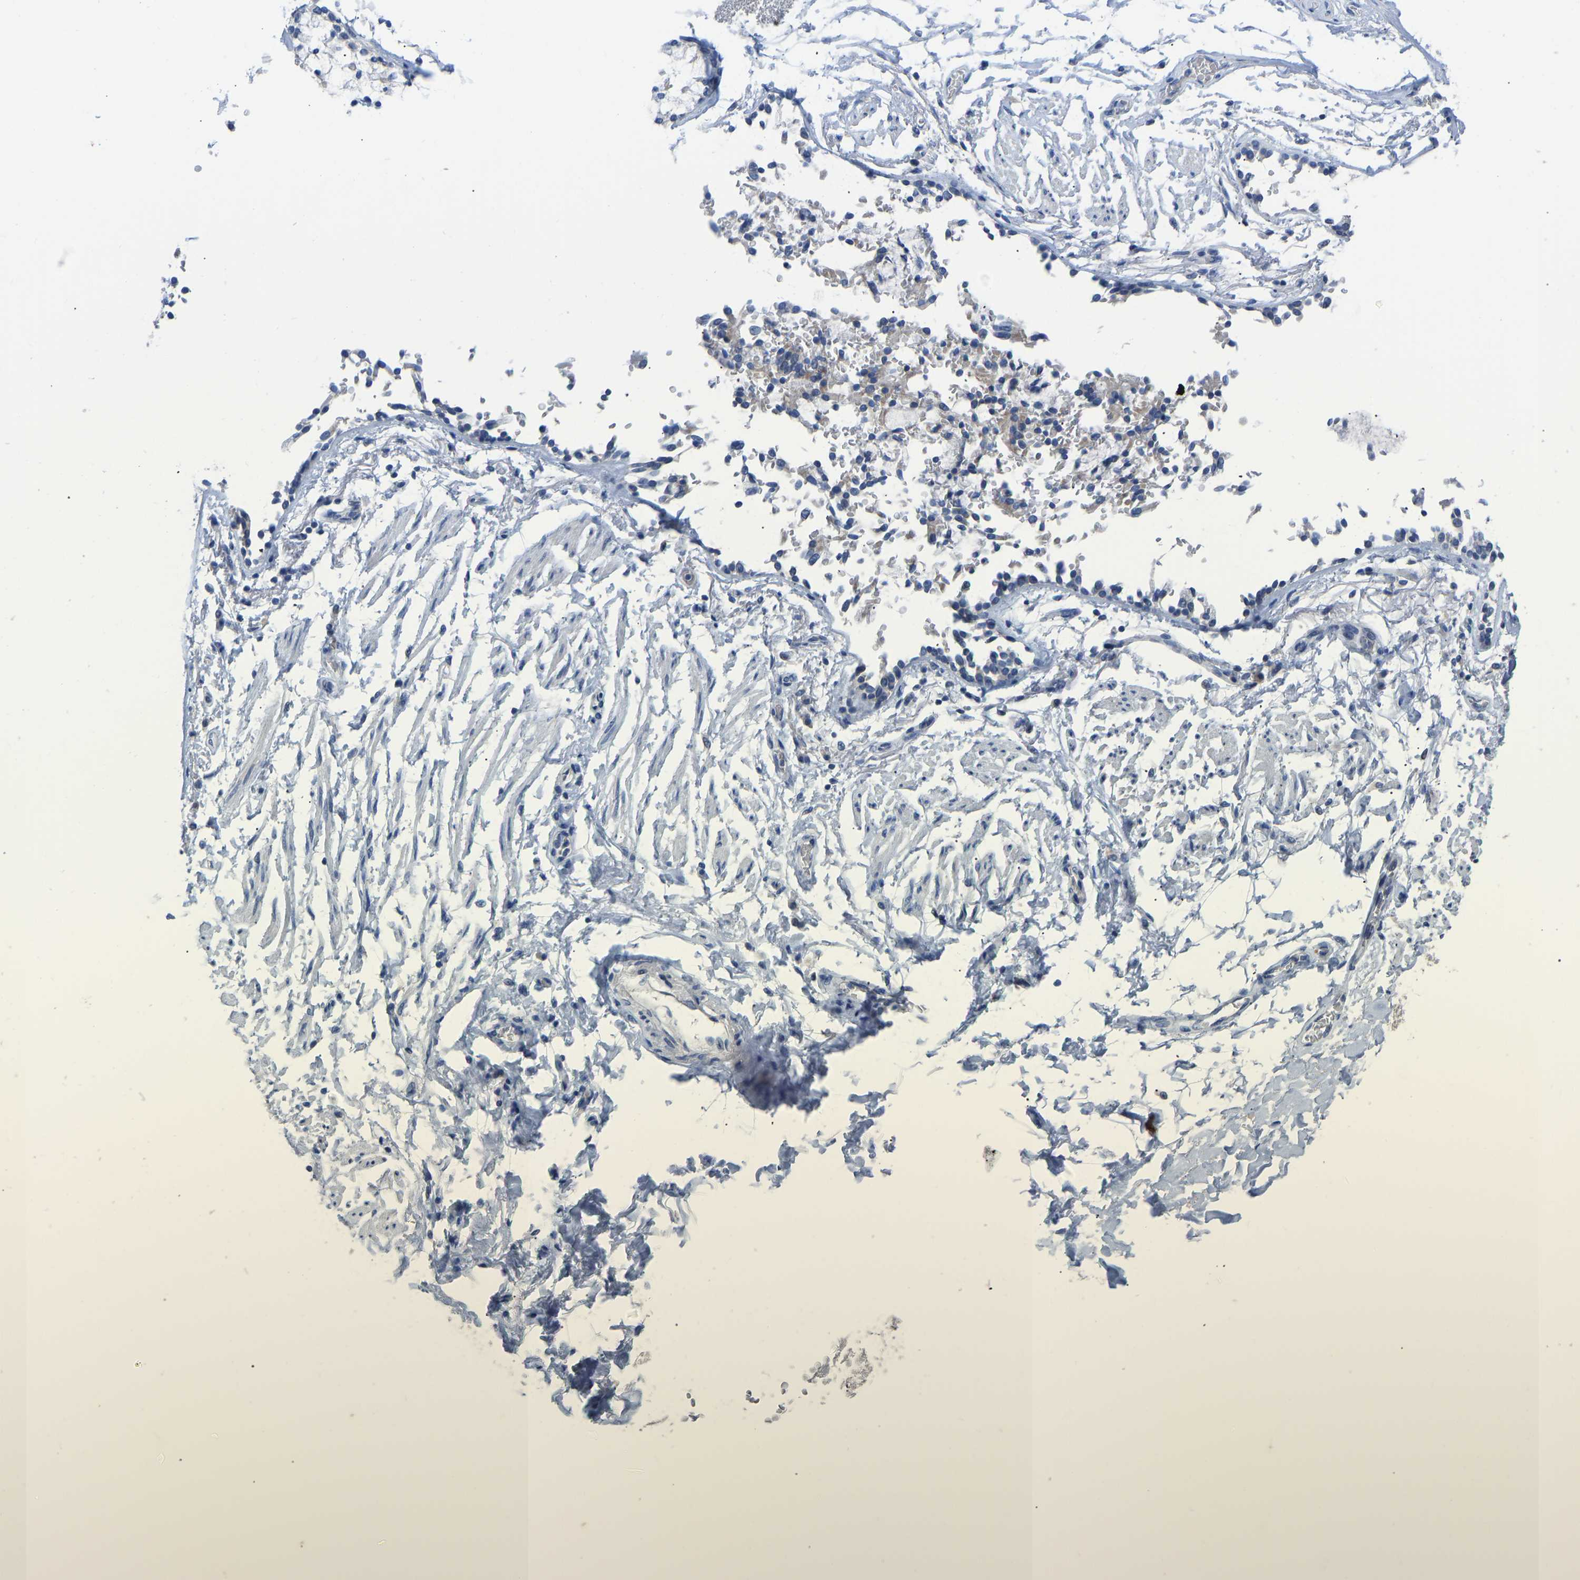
{"staining": {"intensity": "negative", "quantity": "none", "location": "none"}, "tissue": "adipose tissue", "cell_type": "Adipocytes", "image_type": "normal", "snomed": [{"axis": "morphology", "description": "Normal tissue, NOS"}, {"axis": "topography", "description": "Cartilage tissue"}, {"axis": "topography", "description": "Lung"}], "caption": "High power microscopy image of an immunohistochemistry histopathology image of benign adipose tissue, revealing no significant staining in adipocytes.", "gene": "OLIG2", "patient": {"sex": "female", "age": 77}}